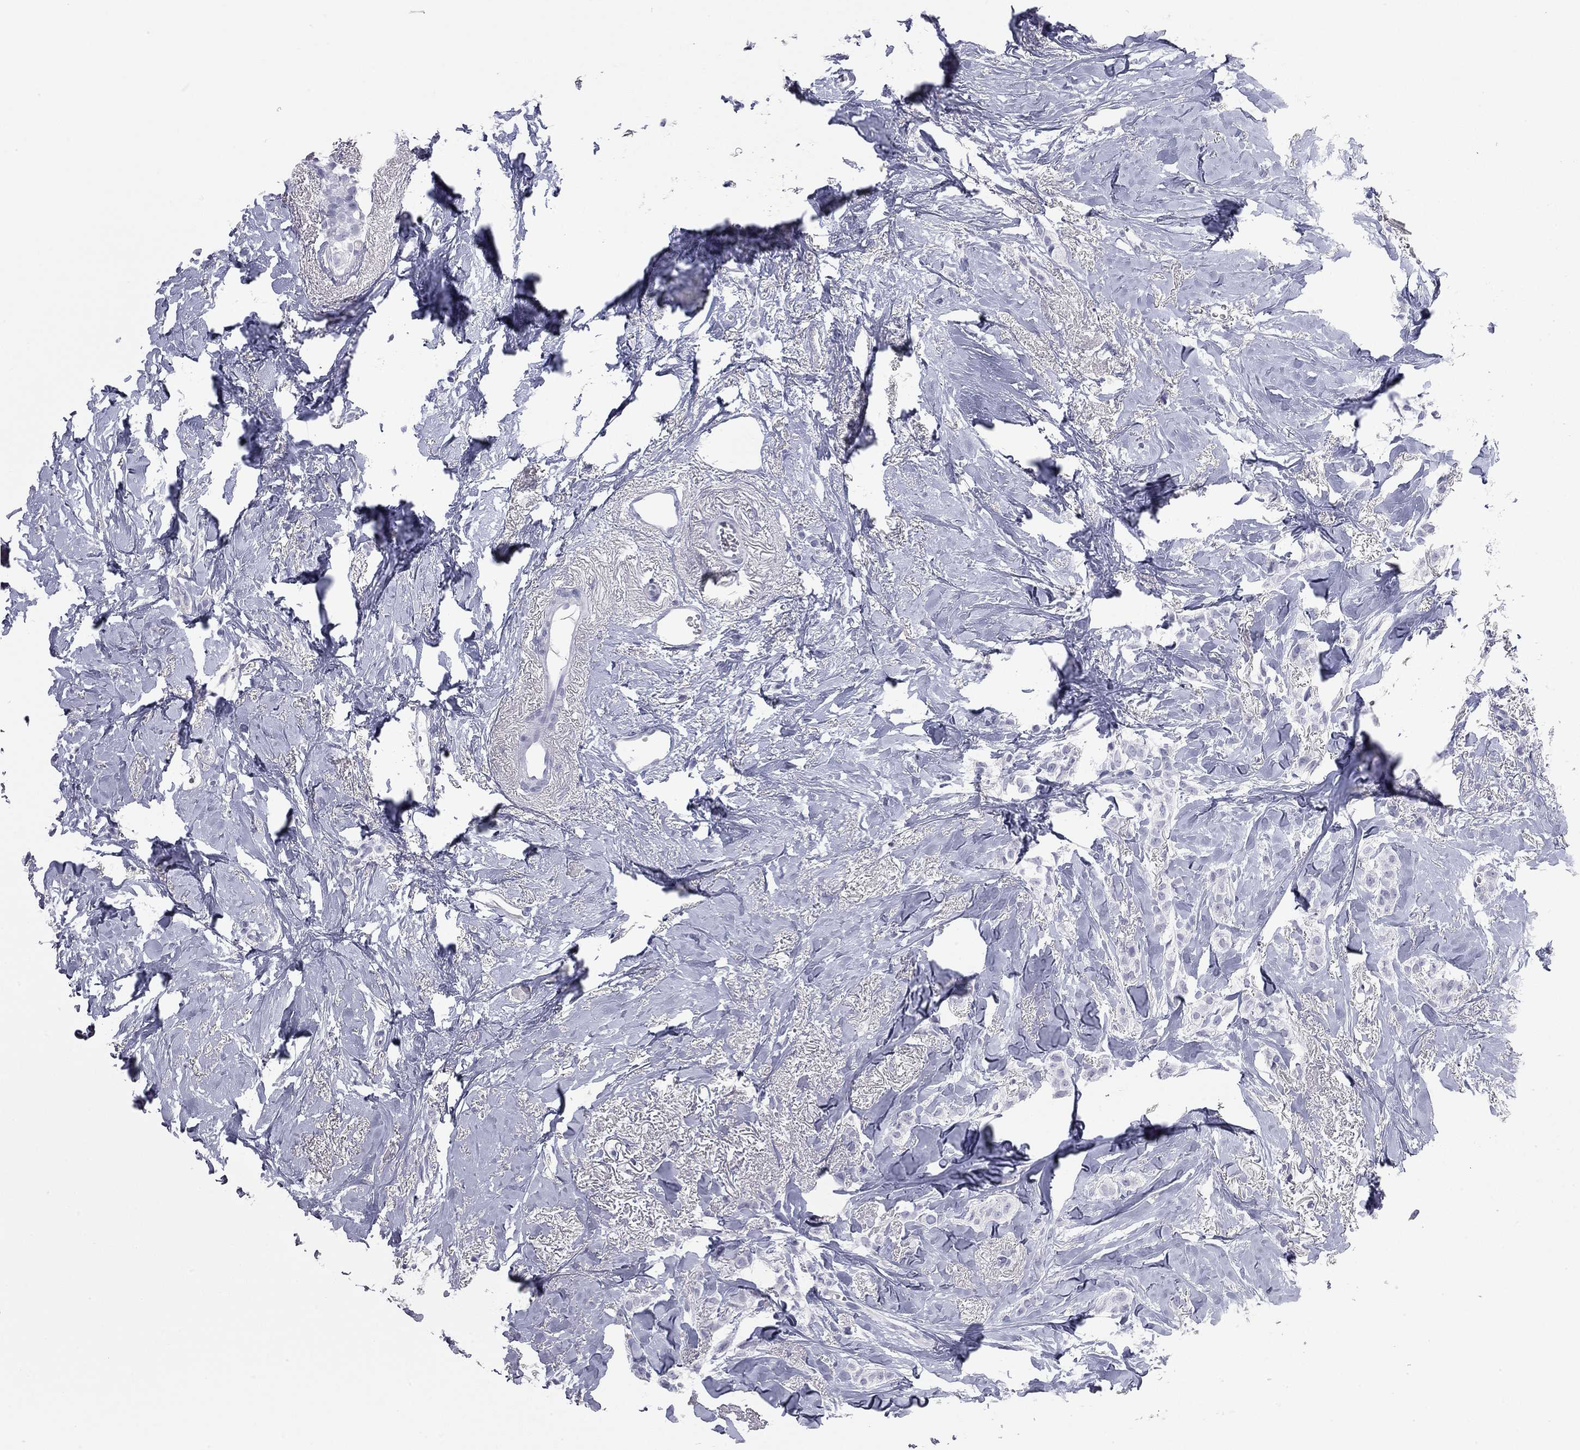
{"staining": {"intensity": "negative", "quantity": "none", "location": "none"}, "tissue": "breast cancer", "cell_type": "Tumor cells", "image_type": "cancer", "snomed": [{"axis": "morphology", "description": "Duct carcinoma"}, {"axis": "topography", "description": "Breast"}], "caption": "There is no significant staining in tumor cells of breast cancer.", "gene": "AK8", "patient": {"sex": "female", "age": 85}}